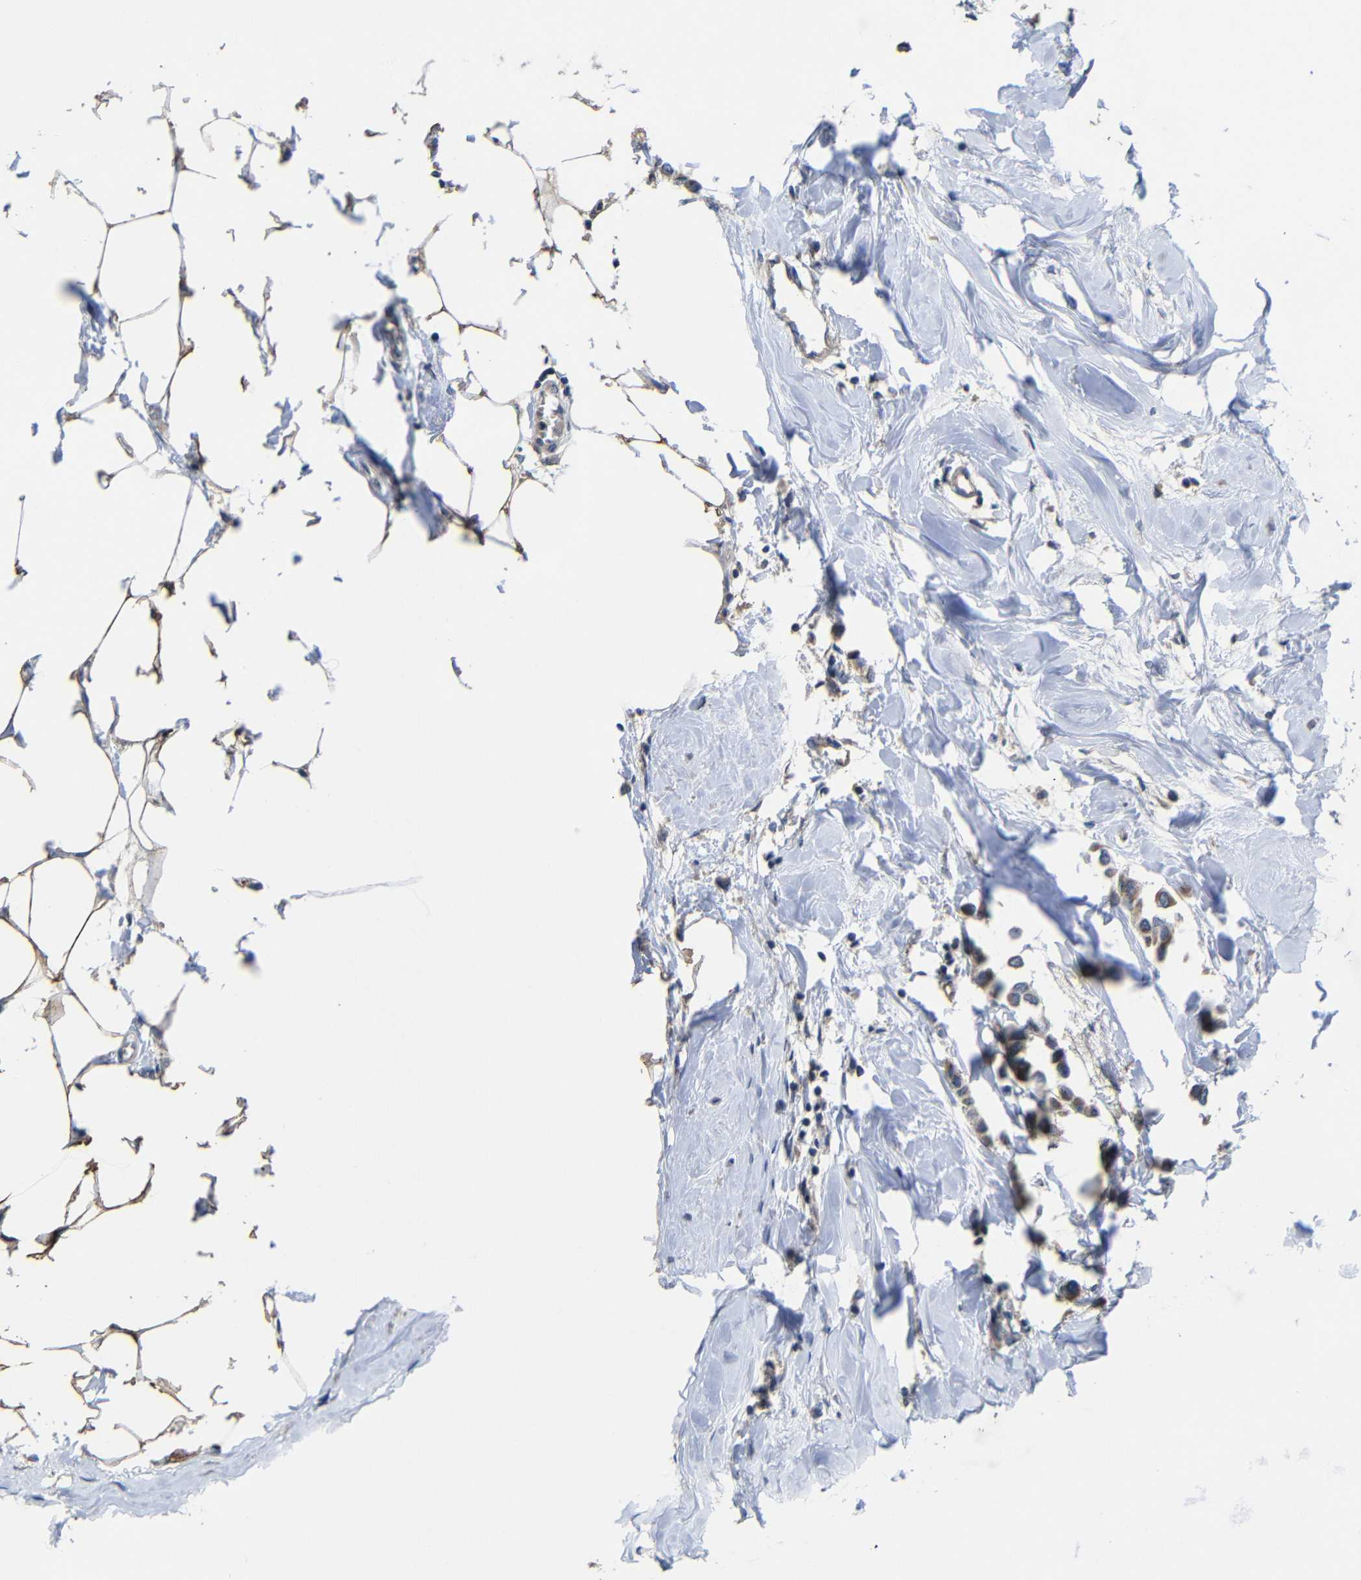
{"staining": {"intensity": "moderate", "quantity": "25%-75%", "location": "cytoplasmic/membranous"}, "tissue": "breast cancer", "cell_type": "Tumor cells", "image_type": "cancer", "snomed": [{"axis": "morphology", "description": "Lobular carcinoma"}, {"axis": "topography", "description": "Breast"}], "caption": "This image reveals immunohistochemistry (IHC) staining of breast cancer (lobular carcinoma), with medium moderate cytoplasmic/membranous staining in approximately 25%-75% of tumor cells.", "gene": "LPAR5", "patient": {"sex": "female", "age": 51}}